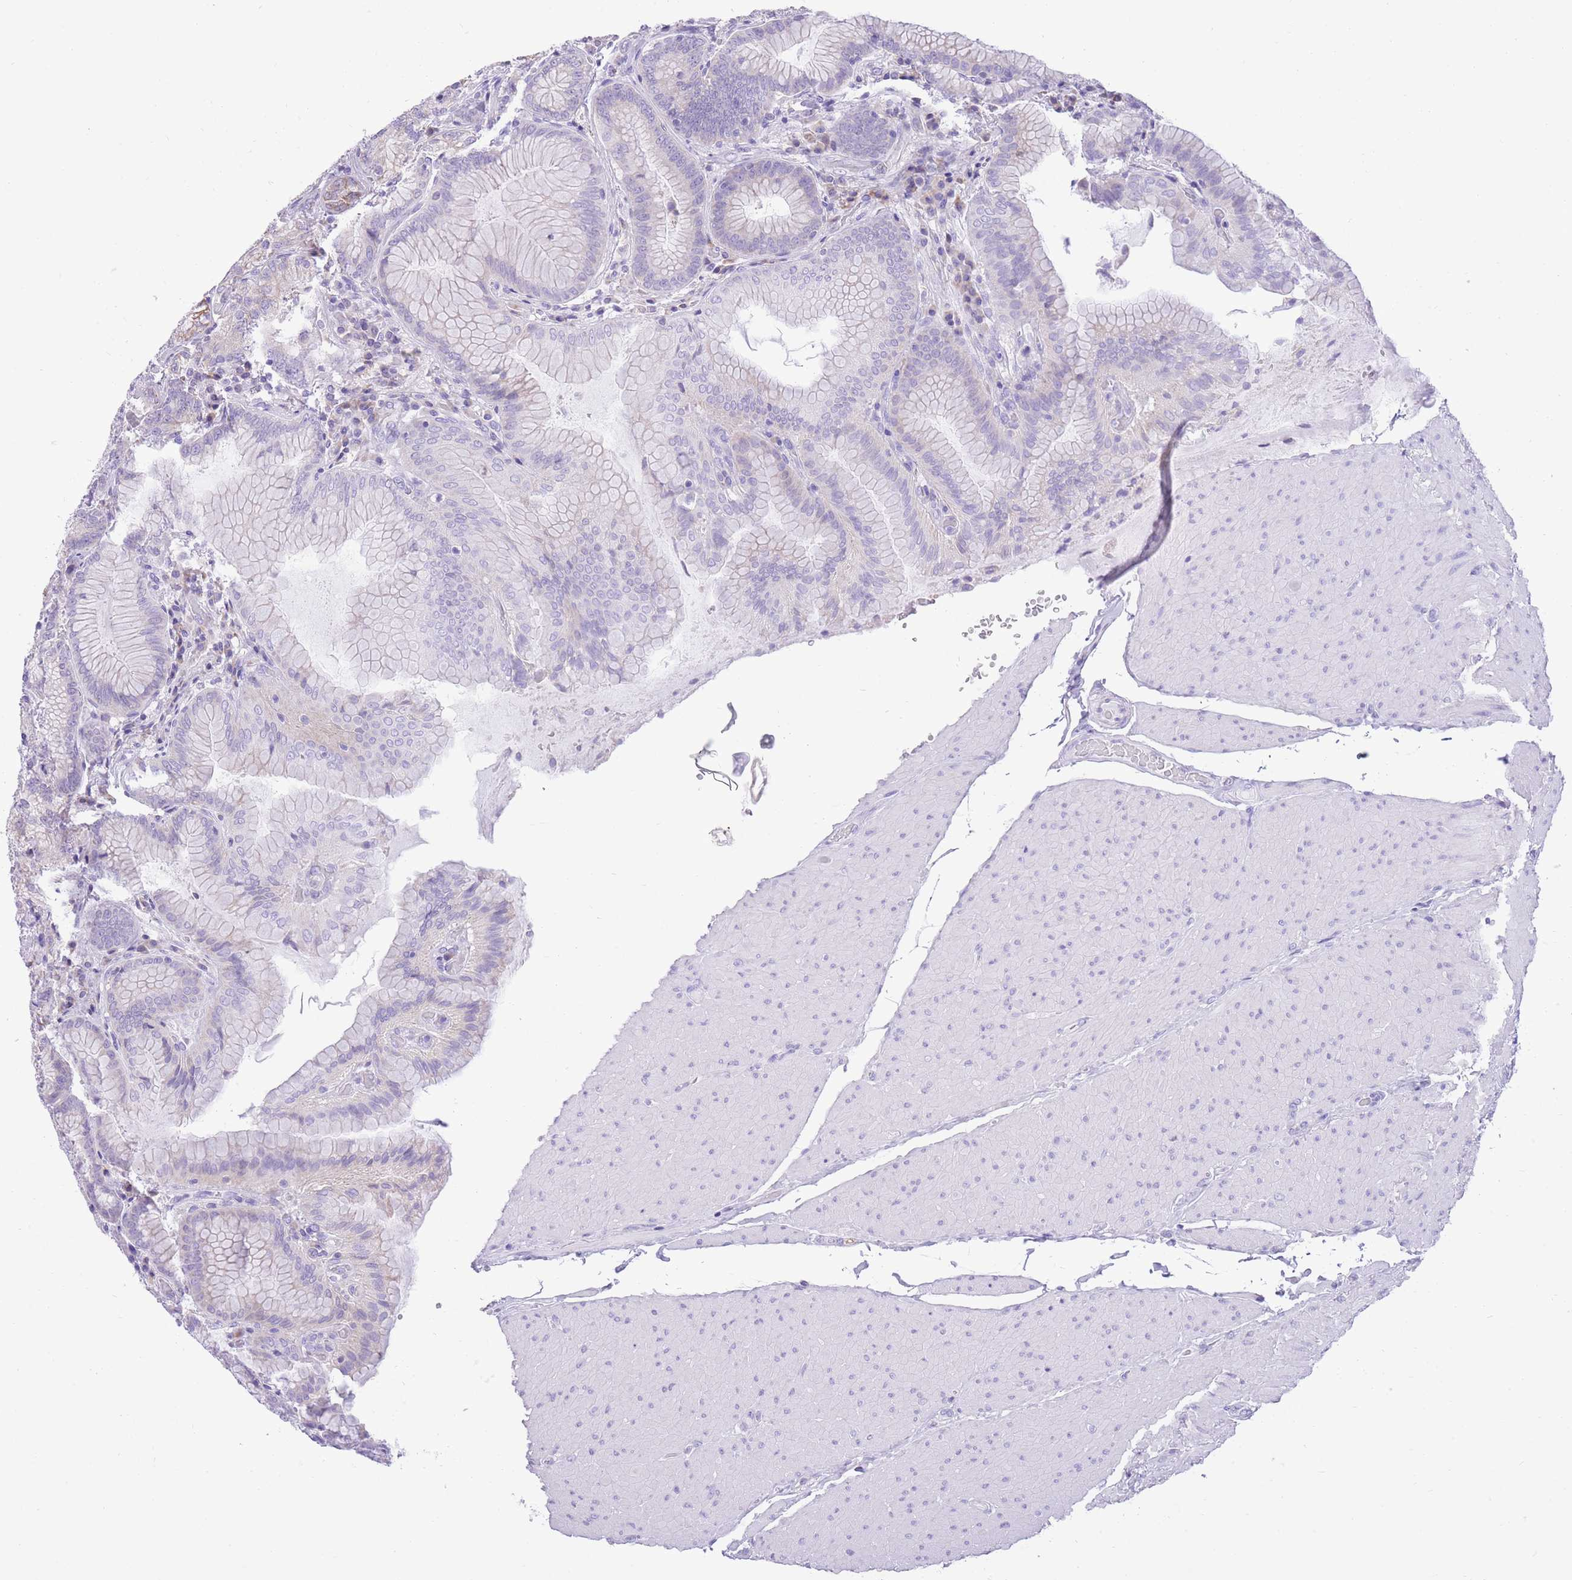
{"staining": {"intensity": "weak", "quantity": "25%-75%", "location": "cytoplasmic/membranous"}, "tissue": "stomach", "cell_type": "Glandular cells", "image_type": "normal", "snomed": [{"axis": "morphology", "description": "Normal tissue, NOS"}, {"axis": "topography", "description": "Stomach, upper"}, {"axis": "topography", "description": "Stomach, lower"}], "caption": "IHC photomicrograph of benign stomach: human stomach stained using IHC exhibits low levels of weak protein expression localized specifically in the cytoplasmic/membranous of glandular cells, appearing as a cytoplasmic/membranous brown color.", "gene": "SLC4A4", "patient": {"sex": "female", "age": 76}}